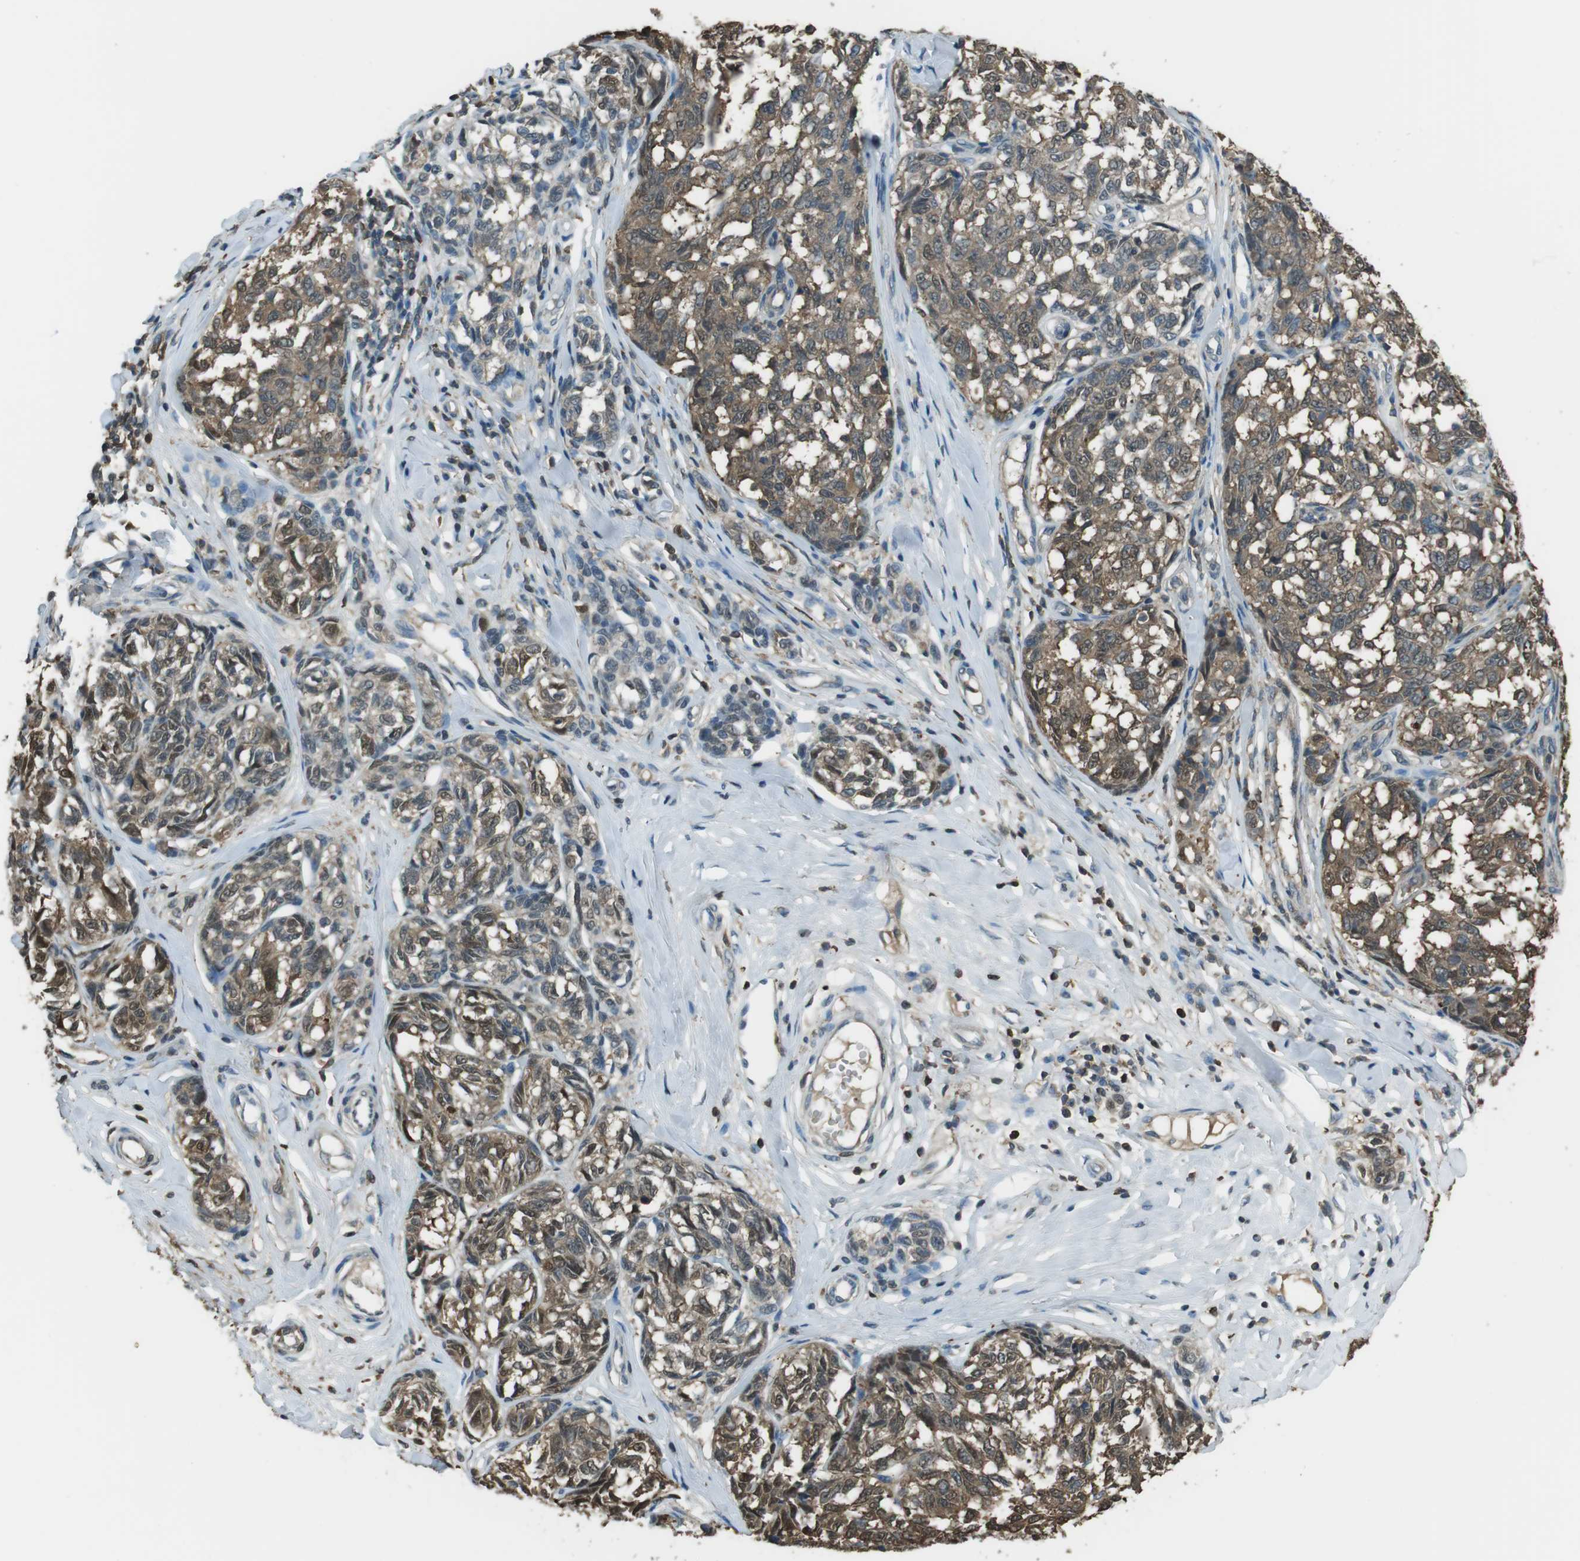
{"staining": {"intensity": "moderate", "quantity": "25%-75%", "location": "cytoplasmic/membranous,nuclear"}, "tissue": "melanoma", "cell_type": "Tumor cells", "image_type": "cancer", "snomed": [{"axis": "morphology", "description": "Malignant melanoma, NOS"}, {"axis": "topography", "description": "Skin"}], "caption": "Tumor cells demonstrate moderate cytoplasmic/membranous and nuclear expression in about 25%-75% of cells in malignant melanoma.", "gene": "TWSG1", "patient": {"sex": "female", "age": 64}}